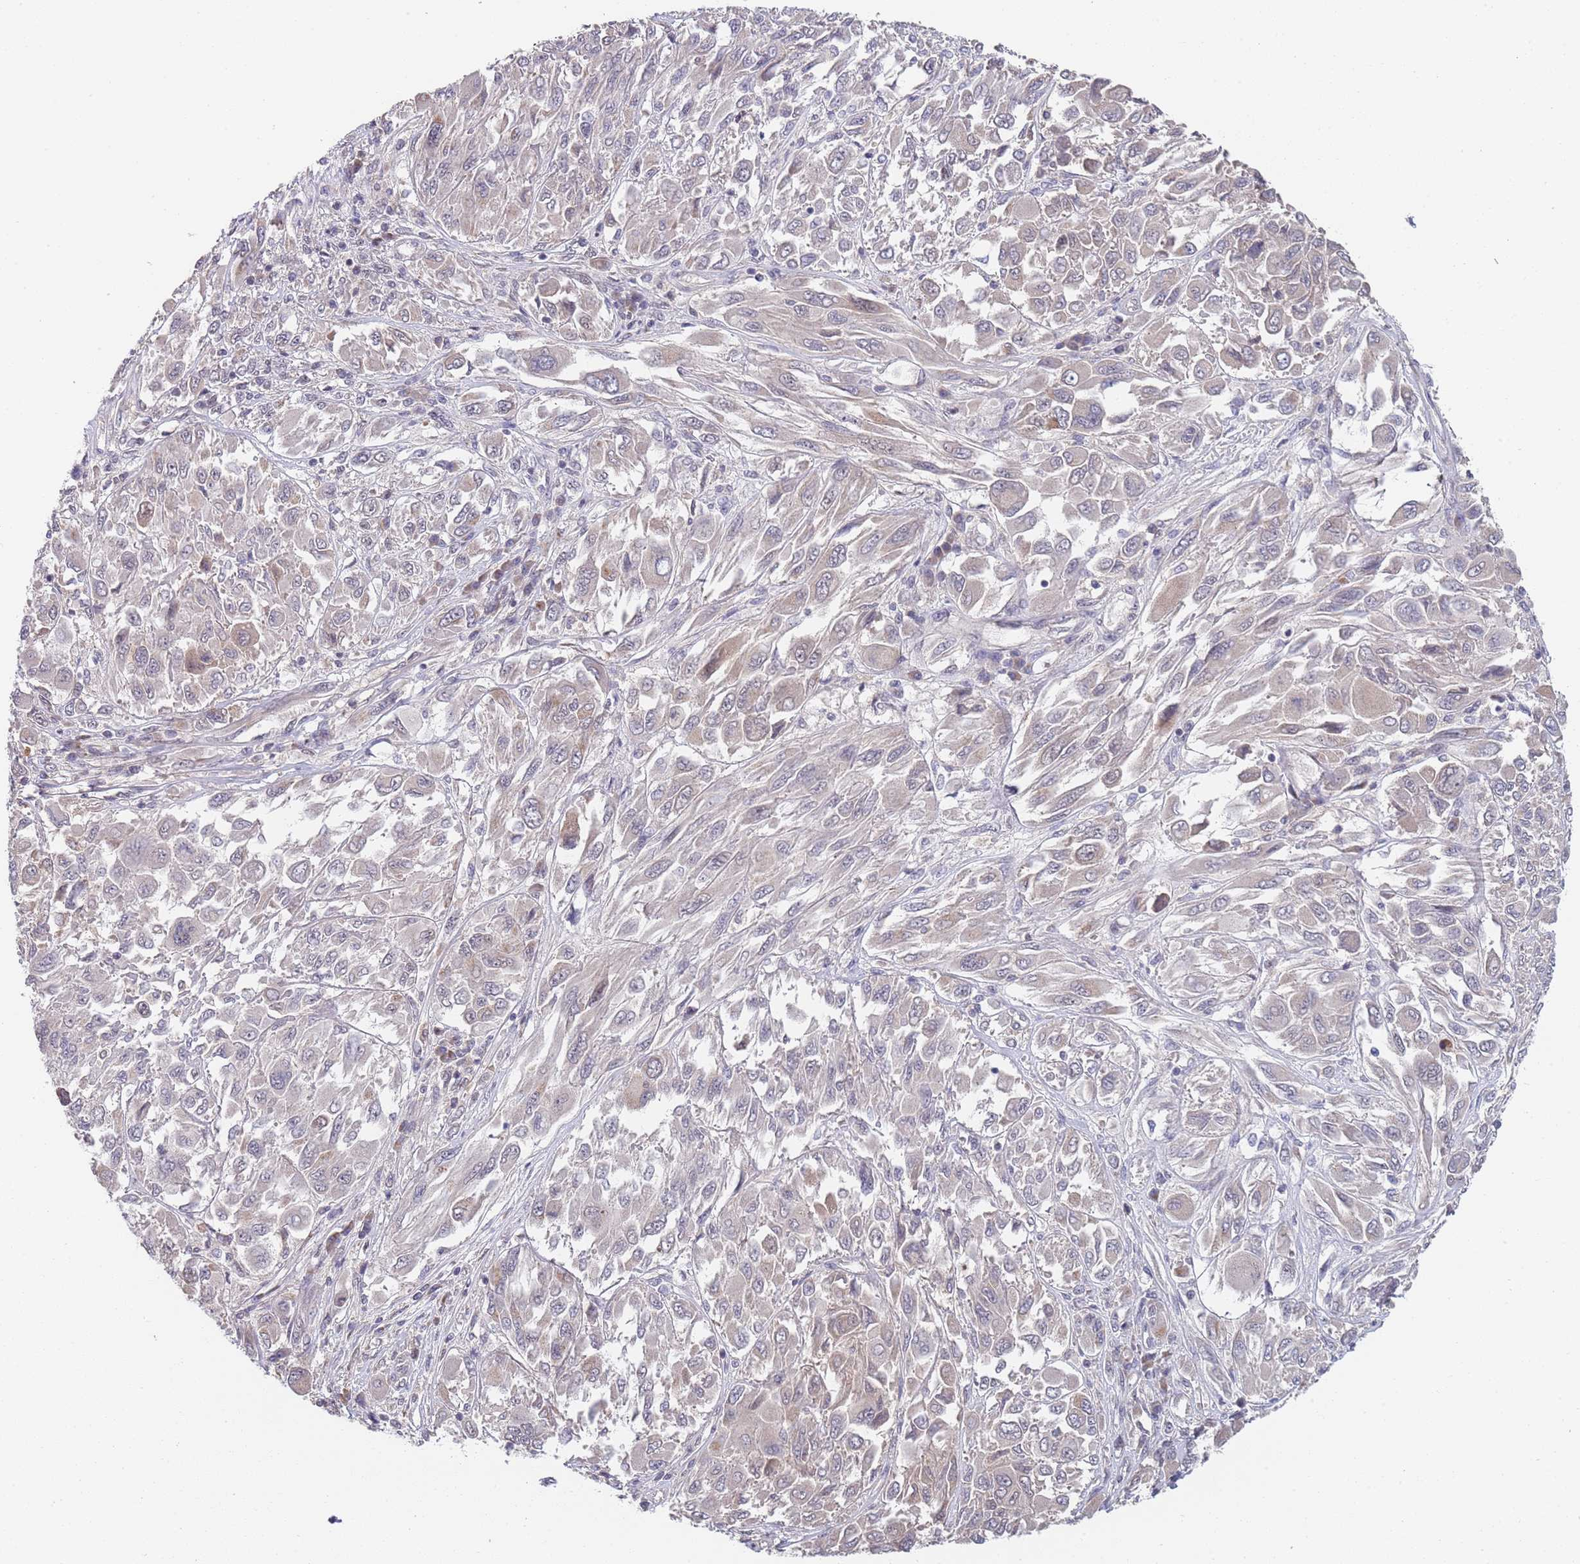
{"staining": {"intensity": "negative", "quantity": "none", "location": "none"}, "tissue": "melanoma", "cell_type": "Tumor cells", "image_type": "cancer", "snomed": [{"axis": "morphology", "description": "Malignant melanoma, NOS"}, {"axis": "topography", "description": "Skin"}], "caption": "There is no significant staining in tumor cells of melanoma. (Brightfield microscopy of DAB immunohistochemistry (IHC) at high magnification).", "gene": "B4GALT4", "patient": {"sex": "female", "age": 91}}